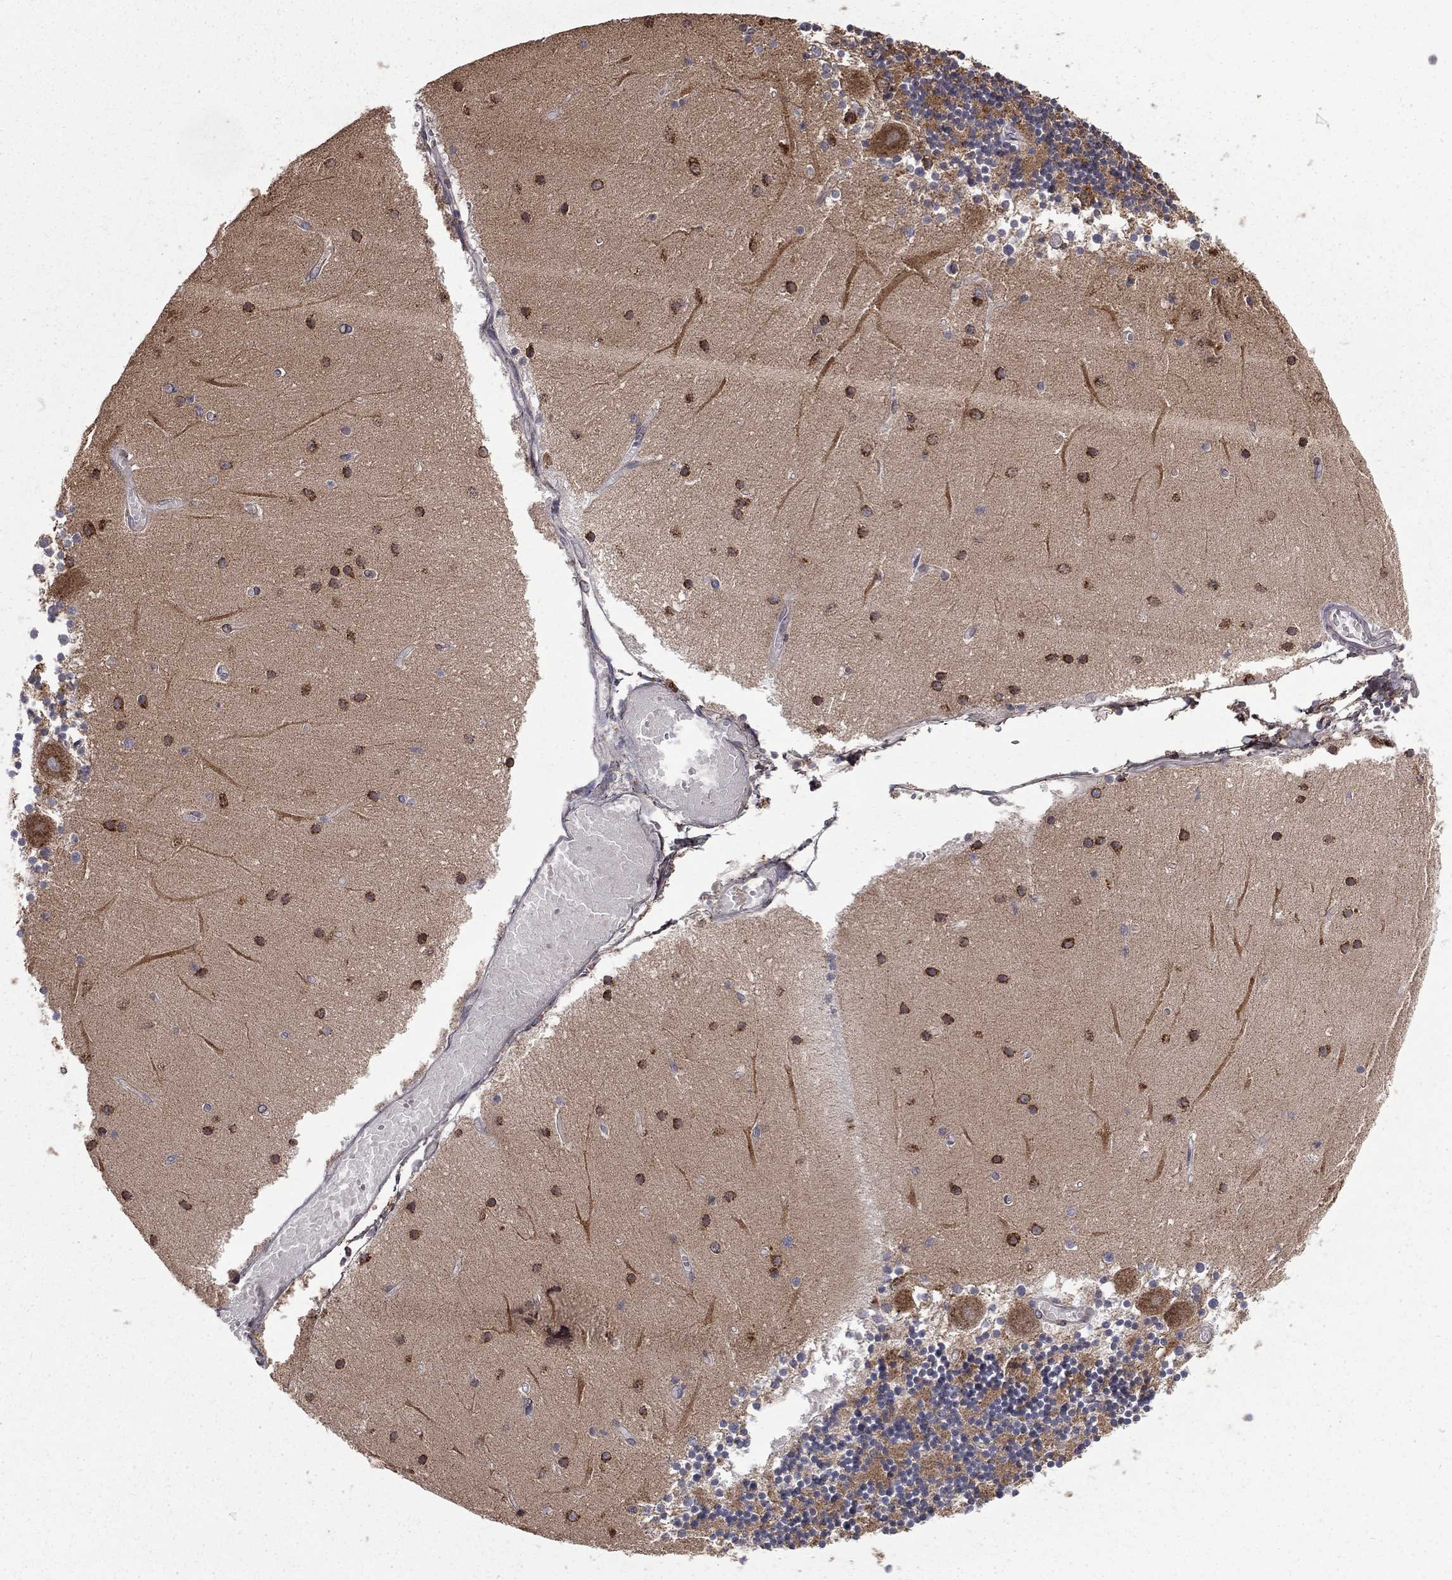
{"staining": {"intensity": "negative", "quantity": "none", "location": "none"}, "tissue": "cerebellum", "cell_type": "Cells in granular layer", "image_type": "normal", "snomed": [{"axis": "morphology", "description": "Normal tissue, NOS"}, {"axis": "topography", "description": "Cerebellum"}], "caption": "This is a histopathology image of IHC staining of unremarkable cerebellum, which shows no positivity in cells in granular layer. (Stains: DAB (3,3'-diaminobenzidine) immunohistochemistry (IHC) with hematoxylin counter stain, Microscopy: brightfield microscopy at high magnification).", "gene": "OLFML1", "patient": {"sex": "female", "age": 28}}